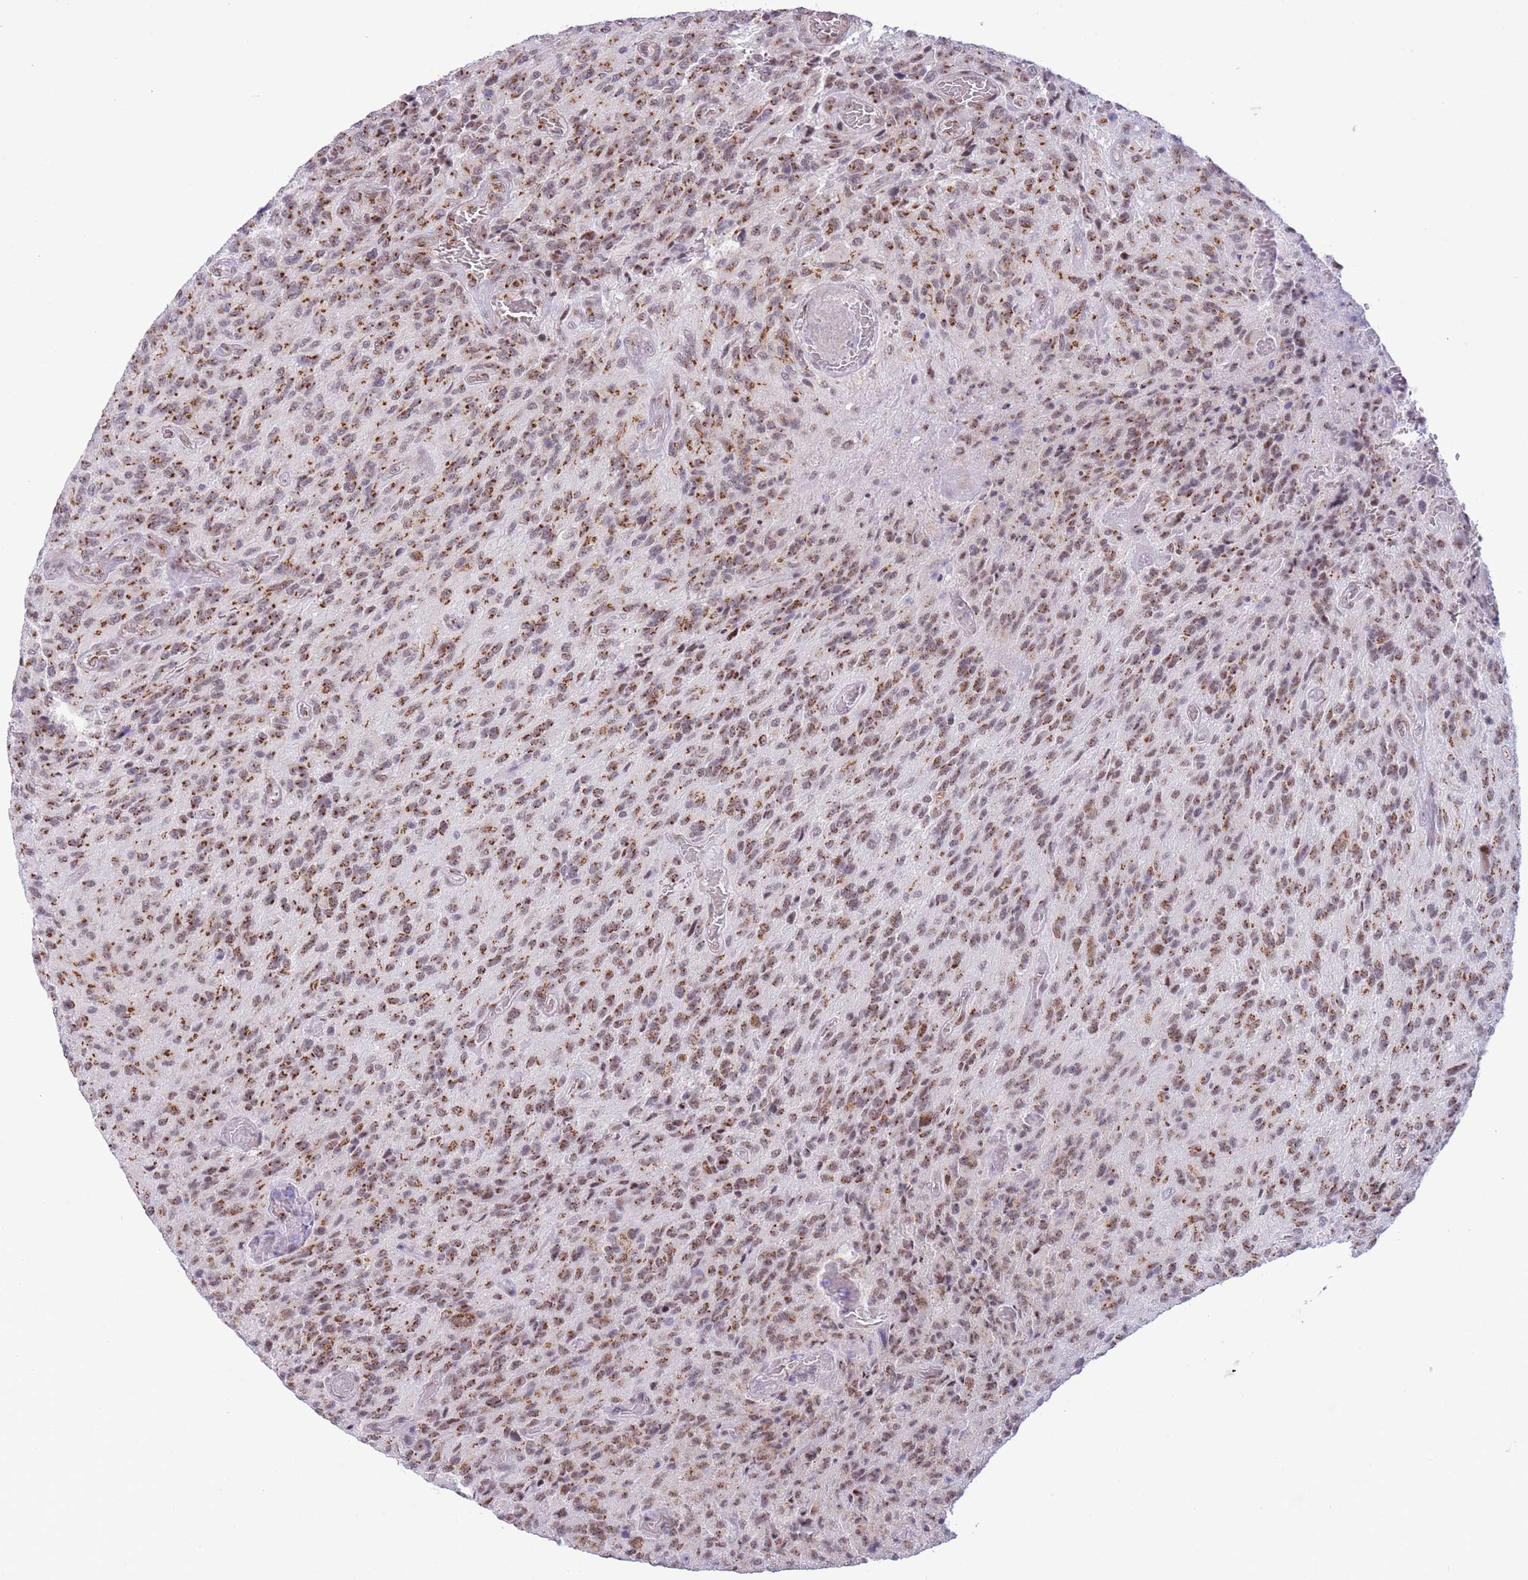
{"staining": {"intensity": "moderate", "quantity": ">75%", "location": "cytoplasmic/membranous,nuclear"}, "tissue": "glioma", "cell_type": "Tumor cells", "image_type": "cancer", "snomed": [{"axis": "morphology", "description": "Normal tissue, NOS"}, {"axis": "morphology", "description": "Glioma, malignant, High grade"}, {"axis": "topography", "description": "Cerebral cortex"}], "caption": "Tumor cells reveal medium levels of moderate cytoplasmic/membranous and nuclear positivity in approximately >75% of cells in human glioma.", "gene": "INO80C", "patient": {"sex": "male", "age": 56}}